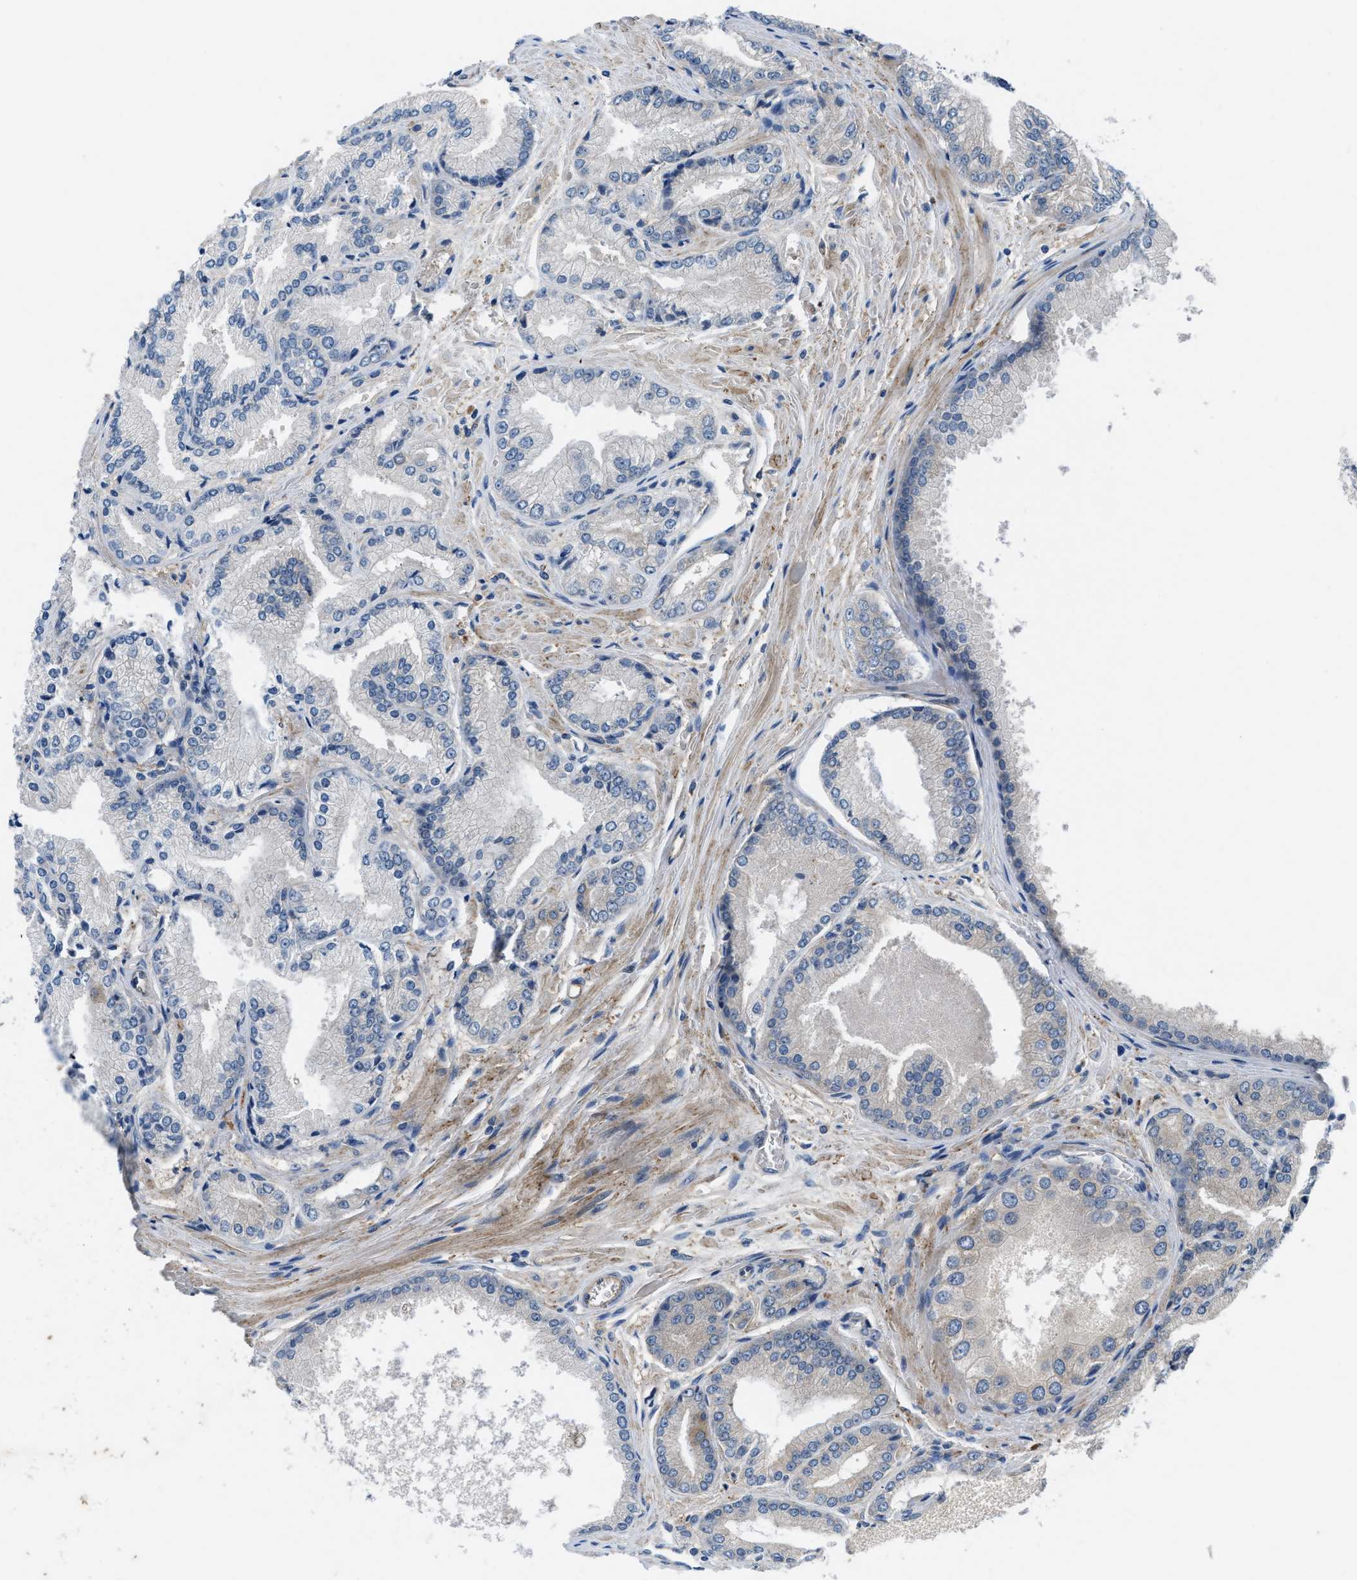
{"staining": {"intensity": "weak", "quantity": "<25%", "location": "cytoplasmic/membranous"}, "tissue": "prostate cancer", "cell_type": "Tumor cells", "image_type": "cancer", "snomed": [{"axis": "morphology", "description": "Adenocarcinoma, High grade"}, {"axis": "topography", "description": "Prostate"}], "caption": "IHC histopathology image of neoplastic tissue: prostate cancer stained with DAB displays no significant protein expression in tumor cells.", "gene": "BAZ2B", "patient": {"sex": "male", "age": 59}}